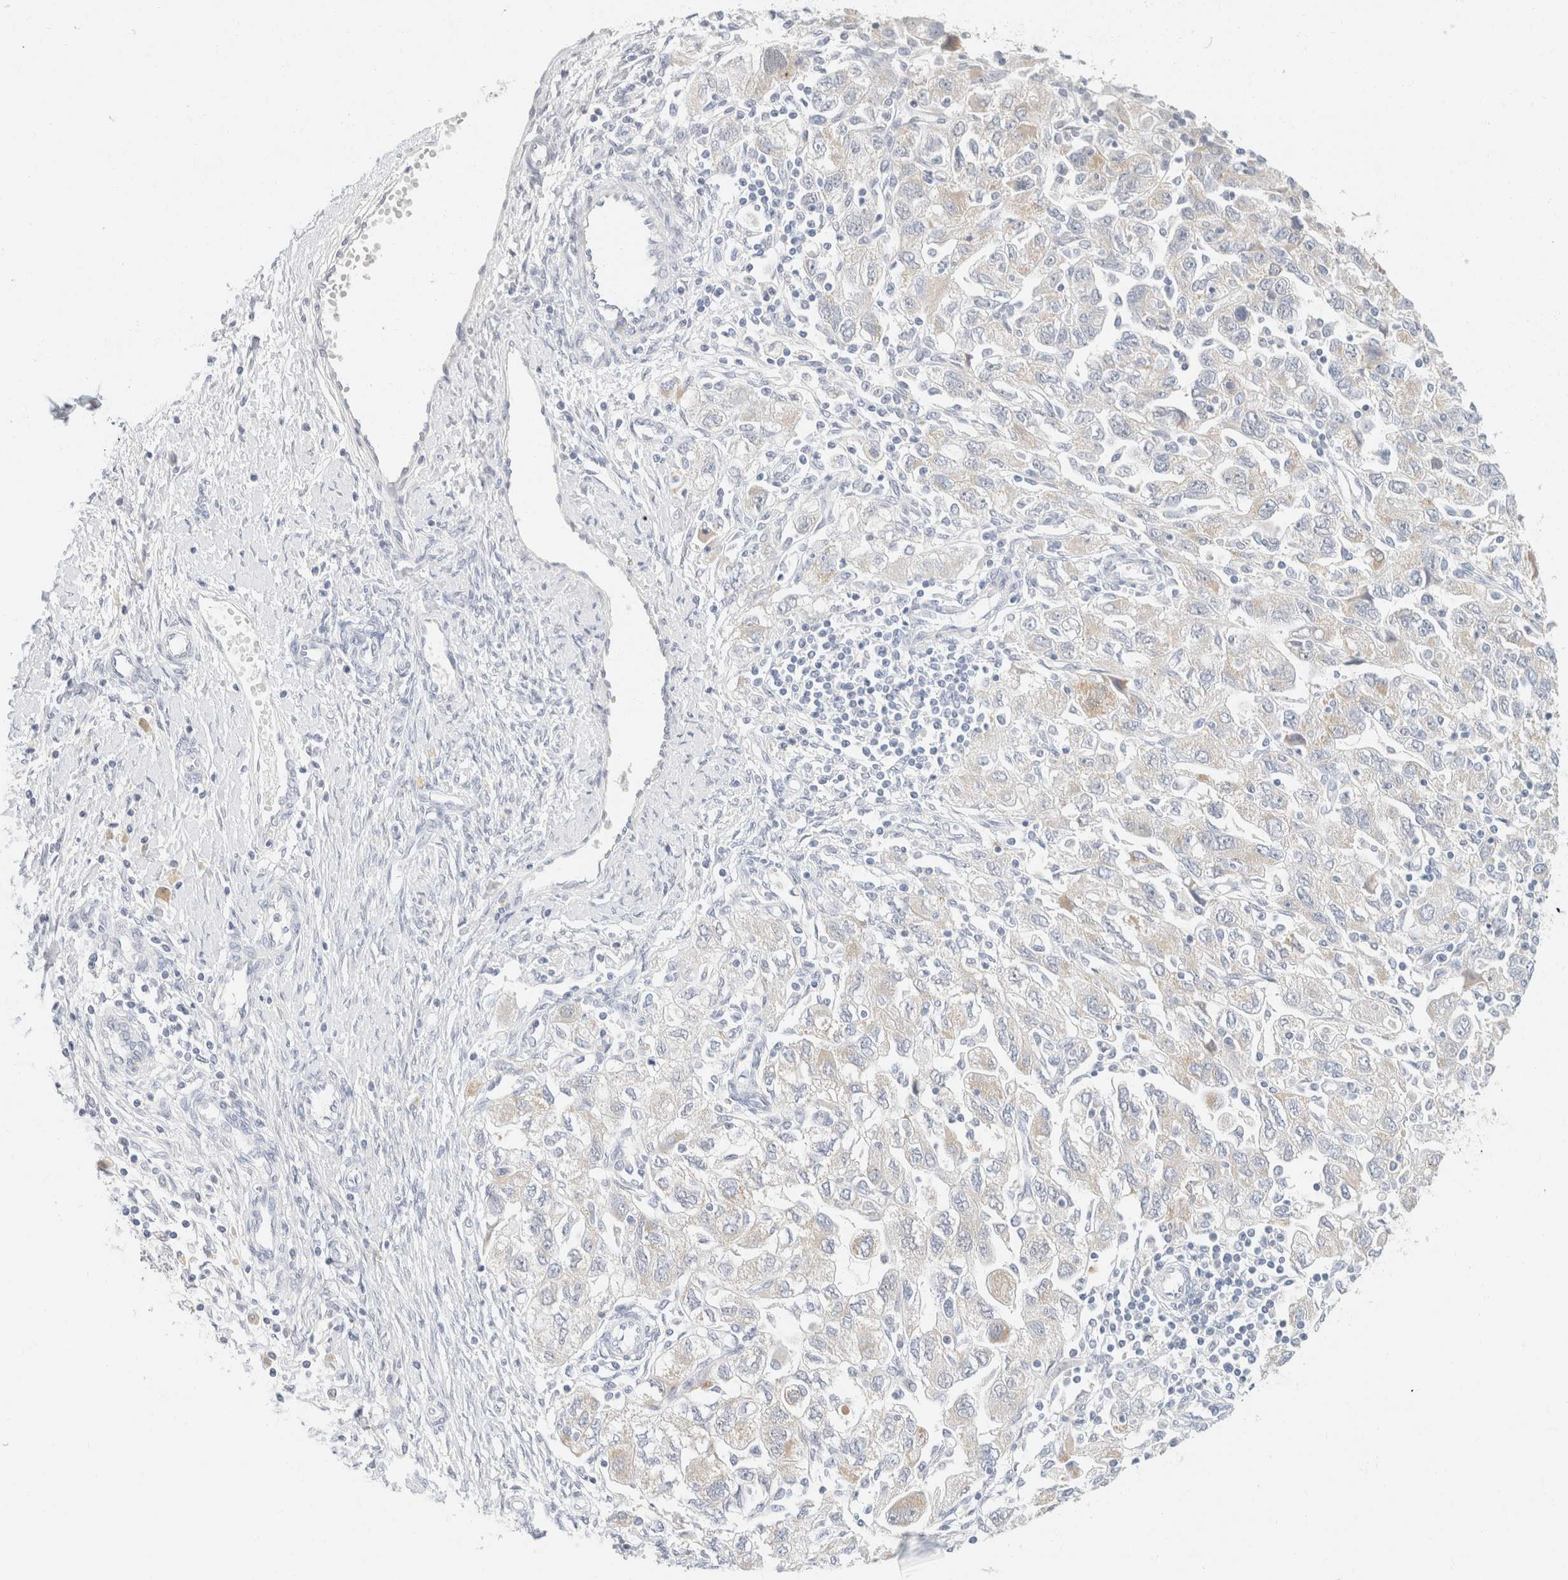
{"staining": {"intensity": "negative", "quantity": "none", "location": "none"}, "tissue": "ovarian cancer", "cell_type": "Tumor cells", "image_type": "cancer", "snomed": [{"axis": "morphology", "description": "Carcinoma, NOS"}, {"axis": "morphology", "description": "Cystadenocarcinoma, serous, NOS"}, {"axis": "topography", "description": "Ovary"}], "caption": "Immunohistochemical staining of ovarian carcinoma displays no significant positivity in tumor cells.", "gene": "KRT20", "patient": {"sex": "female", "age": 69}}